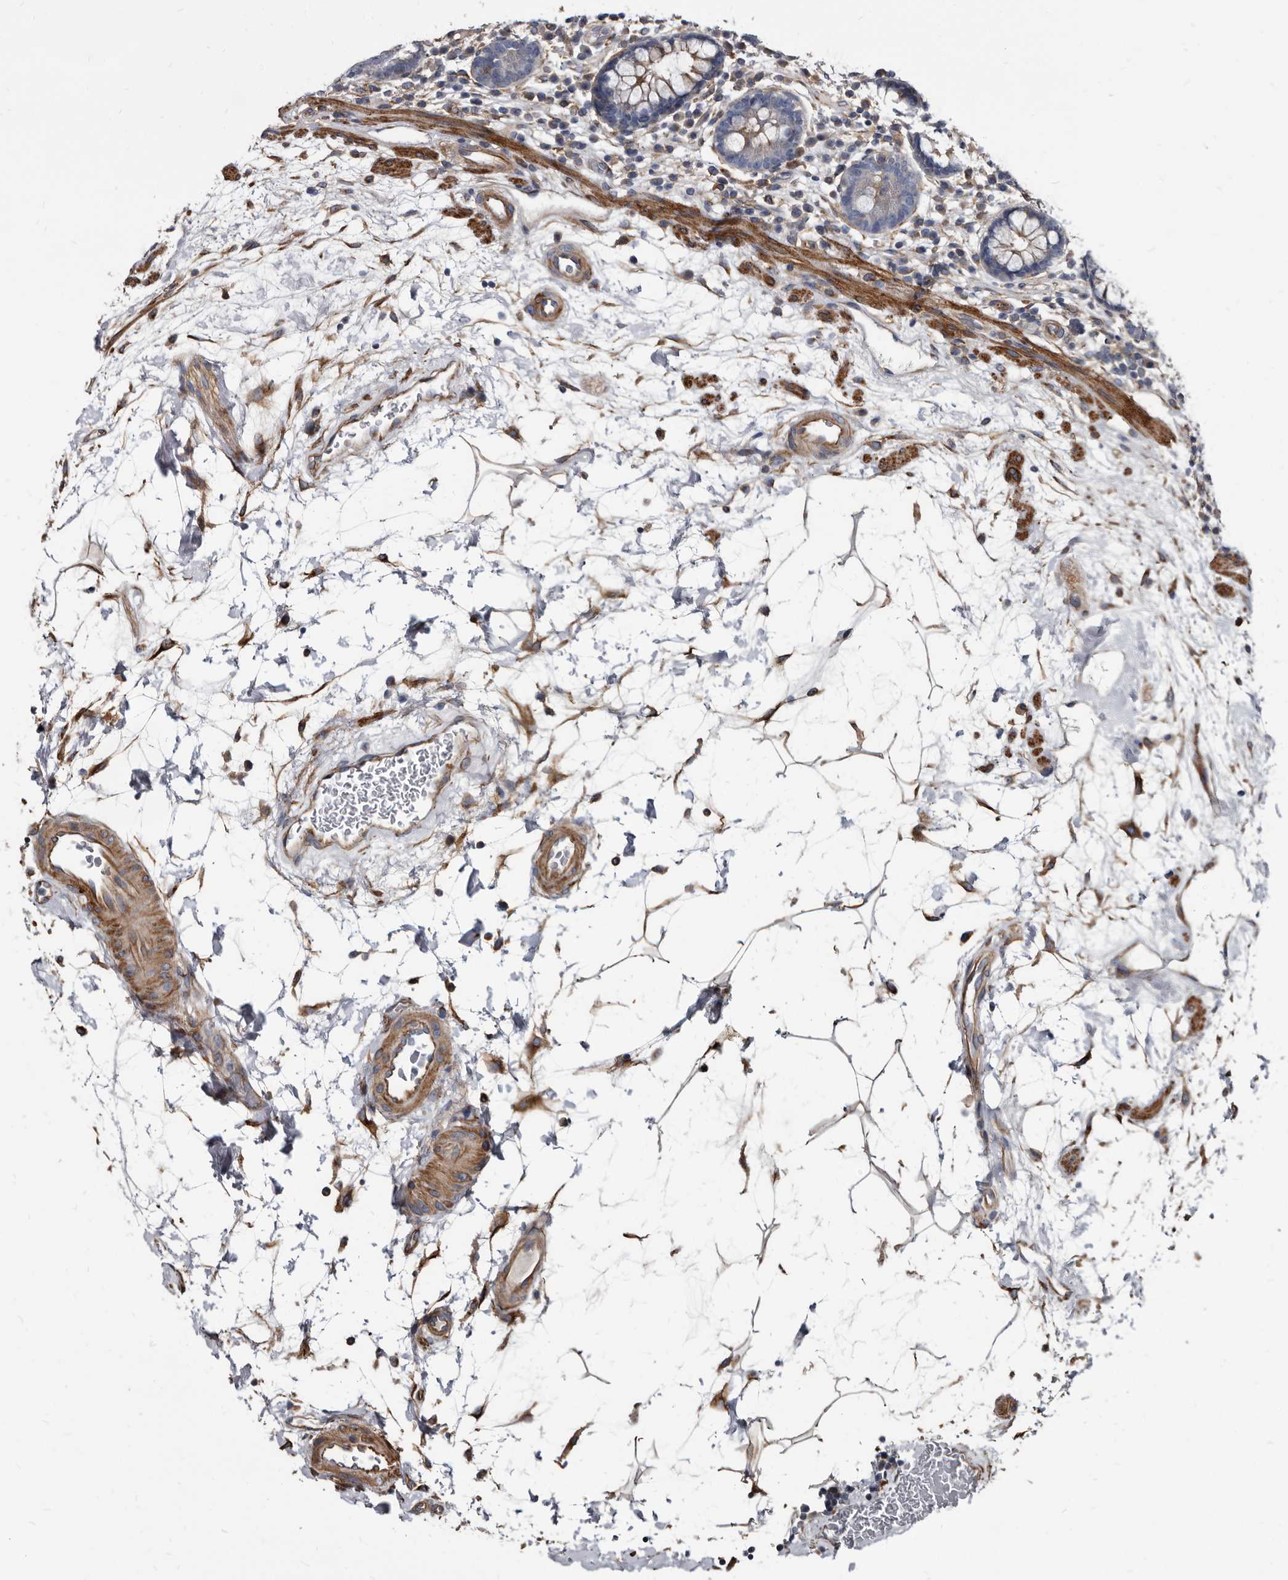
{"staining": {"intensity": "moderate", "quantity": ">75%", "location": "cytoplasmic/membranous"}, "tissue": "colon", "cell_type": "Endothelial cells", "image_type": "normal", "snomed": [{"axis": "morphology", "description": "Normal tissue, NOS"}, {"axis": "topography", "description": "Colon"}], "caption": "Endothelial cells reveal medium levels of moderate cytoplasmic/membranous positivity in approximately >75% of cells in normal colon. The staining was performed using DAB to visualize the protein expression in brown, while the nuclei were stained in blue with hematoxylin (Magnification: 20x).", "gene": "KCTD20", "patient": {"sex": "female", "age": 79}}